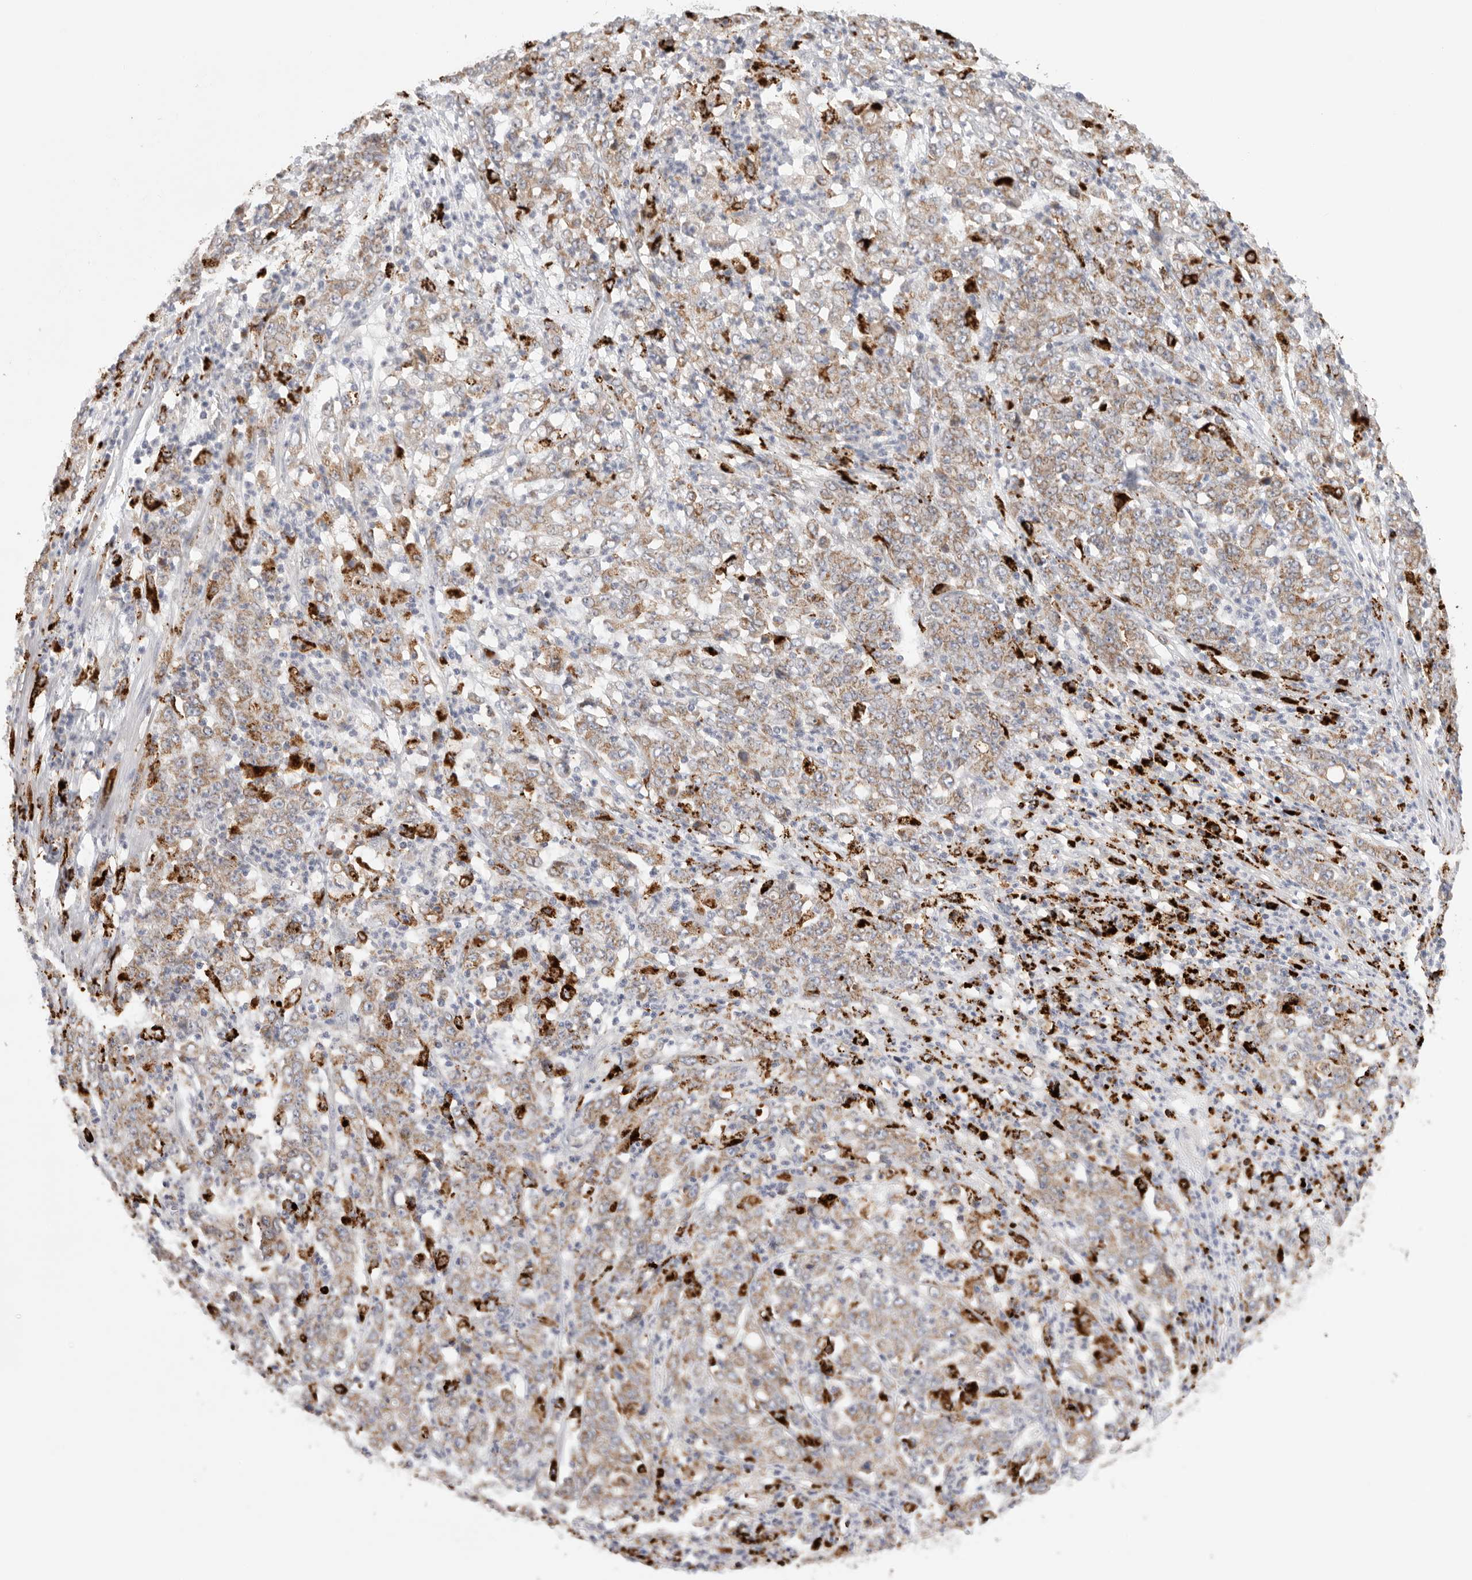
{"staining": {"intensity": "moderate", "quantity": ">75%", "location": "cytoplasmic/membranous"}, "tissue": "stomach cancer", "cell_type": "Tumor cells", "image_type": "cancer", "snomed": [{"axis": "morphology", "description": "Adenocarcinoma, NOS"}, {"axis": "topography", "description": "Stomach, lower"}], "caption": "Immunohistochemical staining of human stomach adenocarcinoma displays moderate cytoplasmic/membranous protein expression in approximately >75% of tumor cells.", "gene": "GGH", "patient": {"sex": "female", "age": 71}}